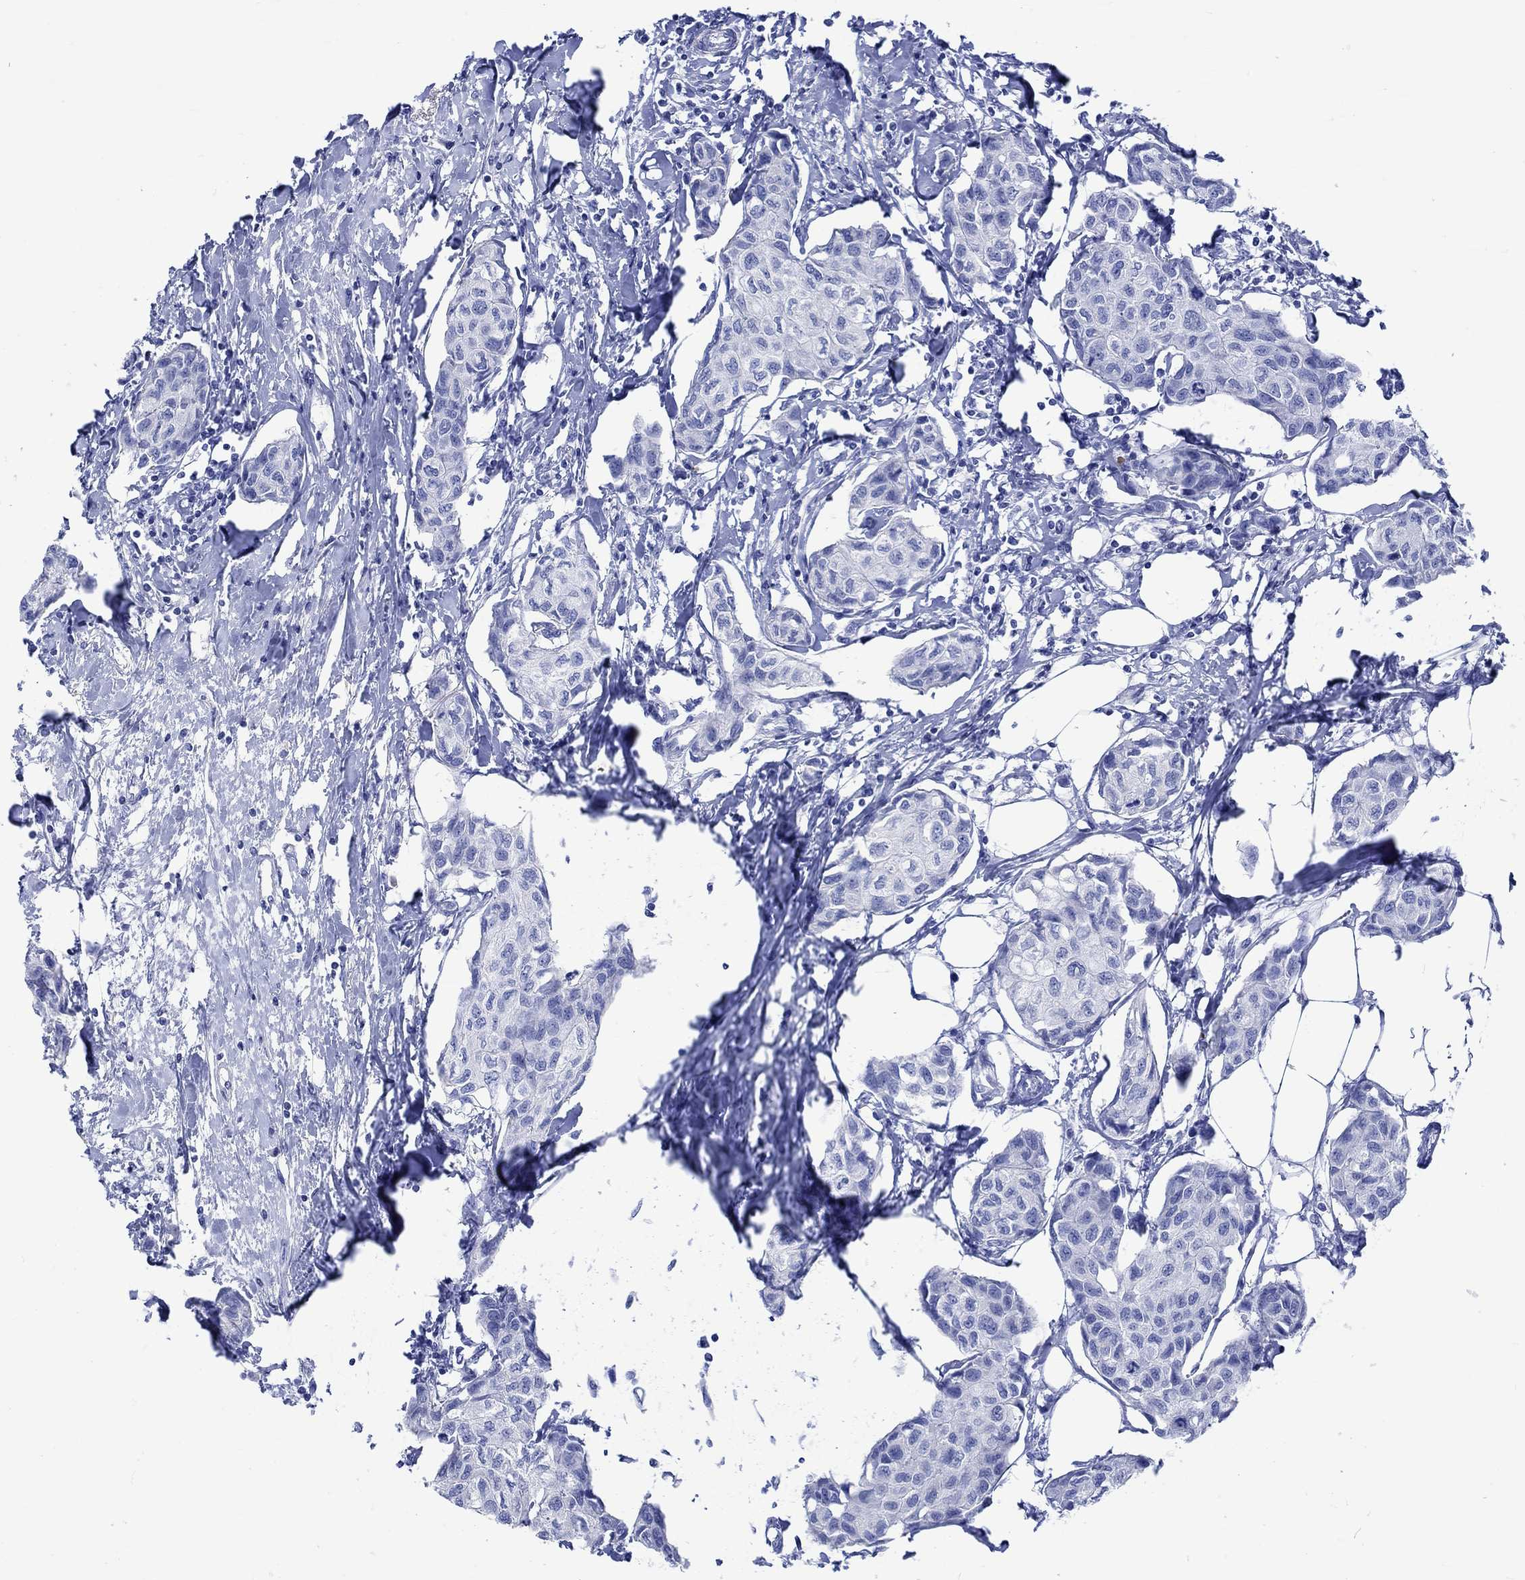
{"staining": {"intensity": "negative", "quantity": "none", "location": "none"}, "tissue": "breast cancer", "cell_type": "Tumor cells", "image_type": "cancer", "snomed": [{"axis": "morphology", "description": "Duct carcinoma"}, {"axis": "topography", "description": "Breast"}], "caption": "This is an immunohistochemistry photomicrograph of human breast cancer. There is no staining in tumor cells.", "gene": "KLHL33", "patient": {"sex": "female", "age": 80}}